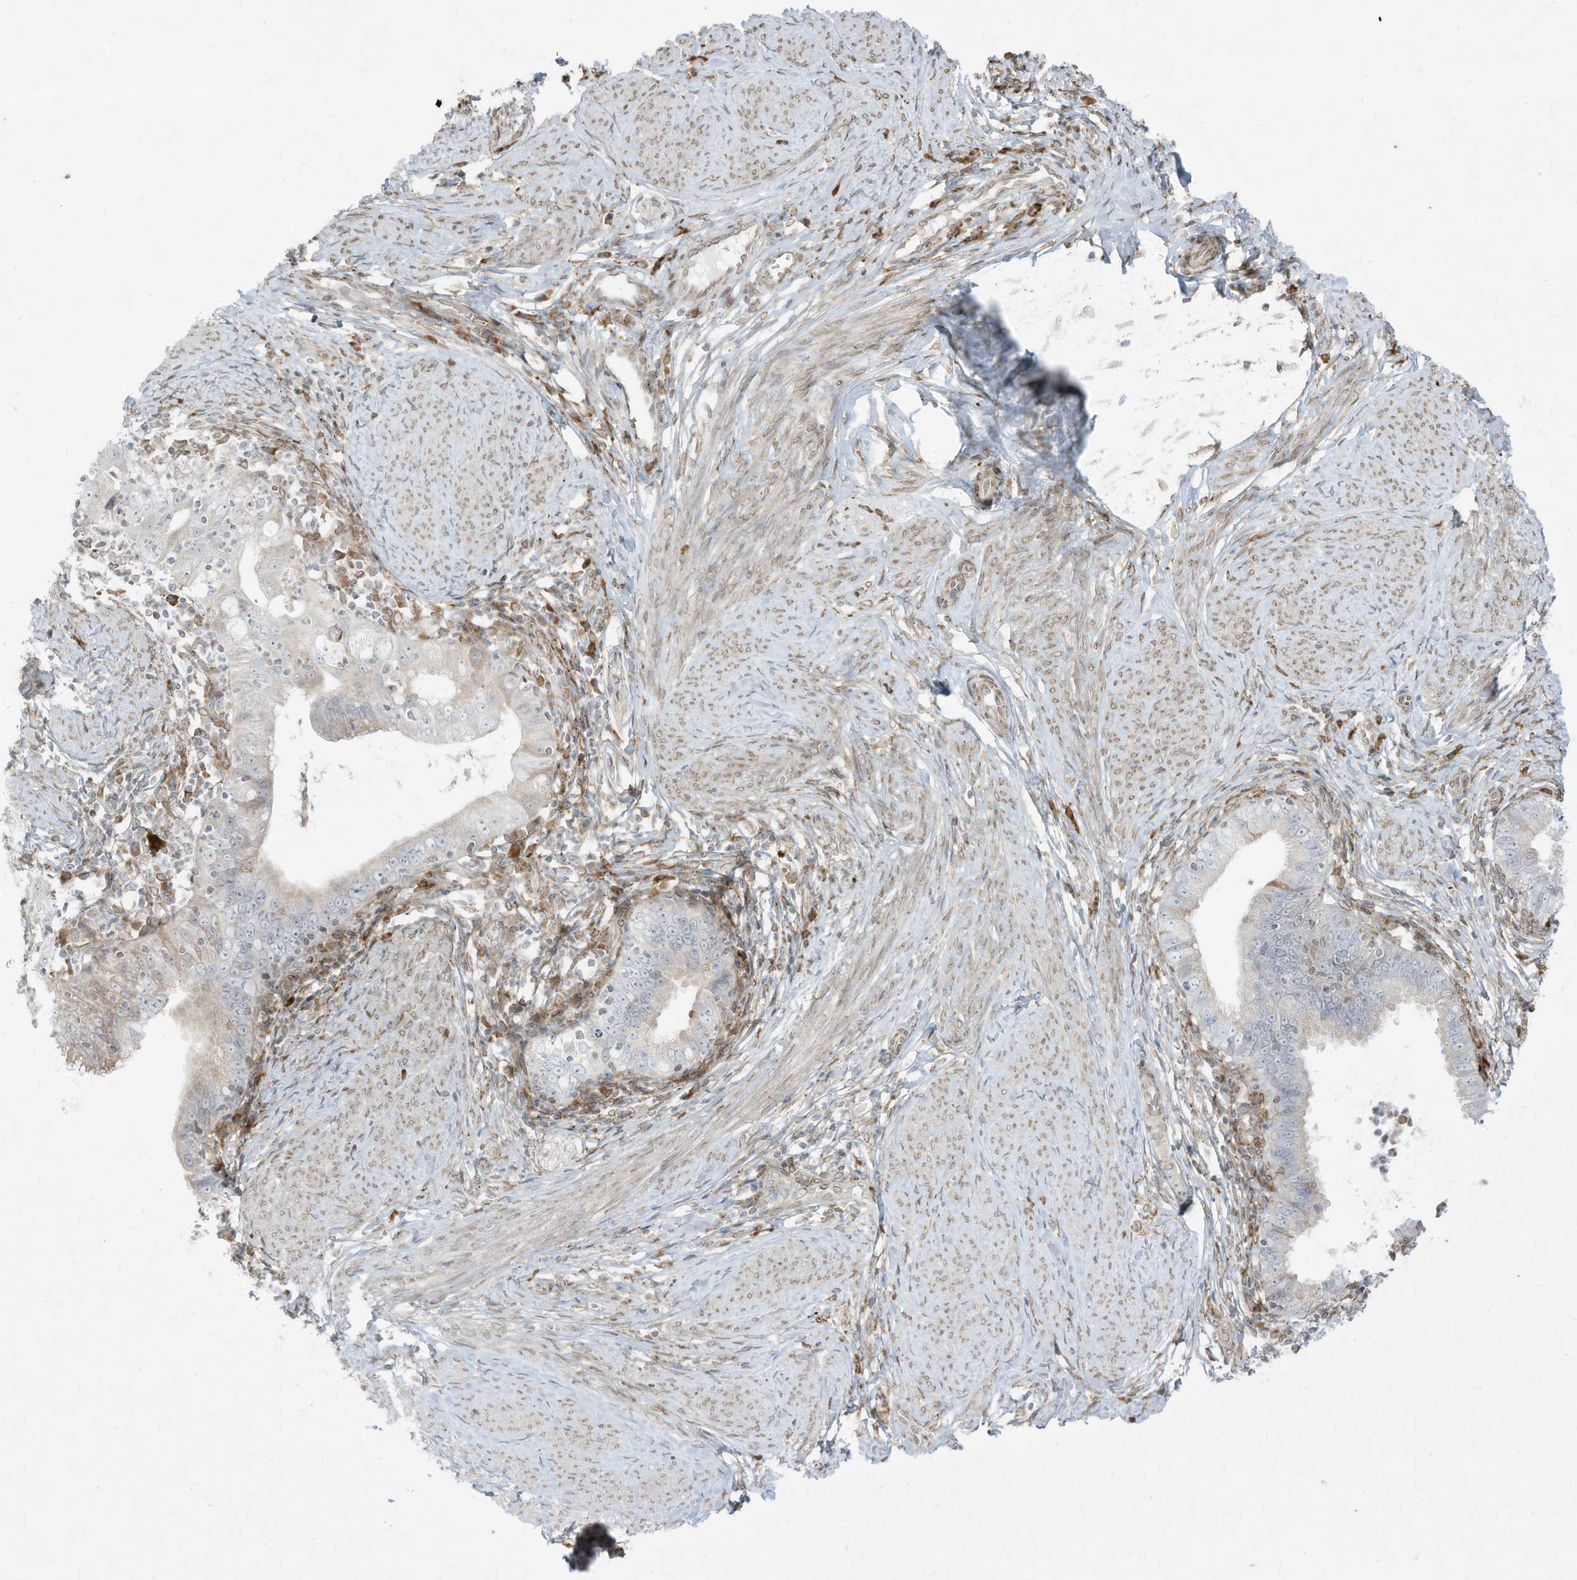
{"staining": {"intensity": "negative", "quantity": "none", "location": "none"}, "tissue": "cervical cancer", "cell_type": "Tumor cells", "image_type": "cancer", "snomed": [{"axis": "morphology", "description": "Adenocarcinoma, NOS"}, {"axis": "topography", "description": "Cervix"}], "caption": "Micrograph shows no protein staining in tumor cells of adenocarcinoma (cervical) tissue.", "gene": "PTK6", "patient": {"sex": "female", "age": 36}}